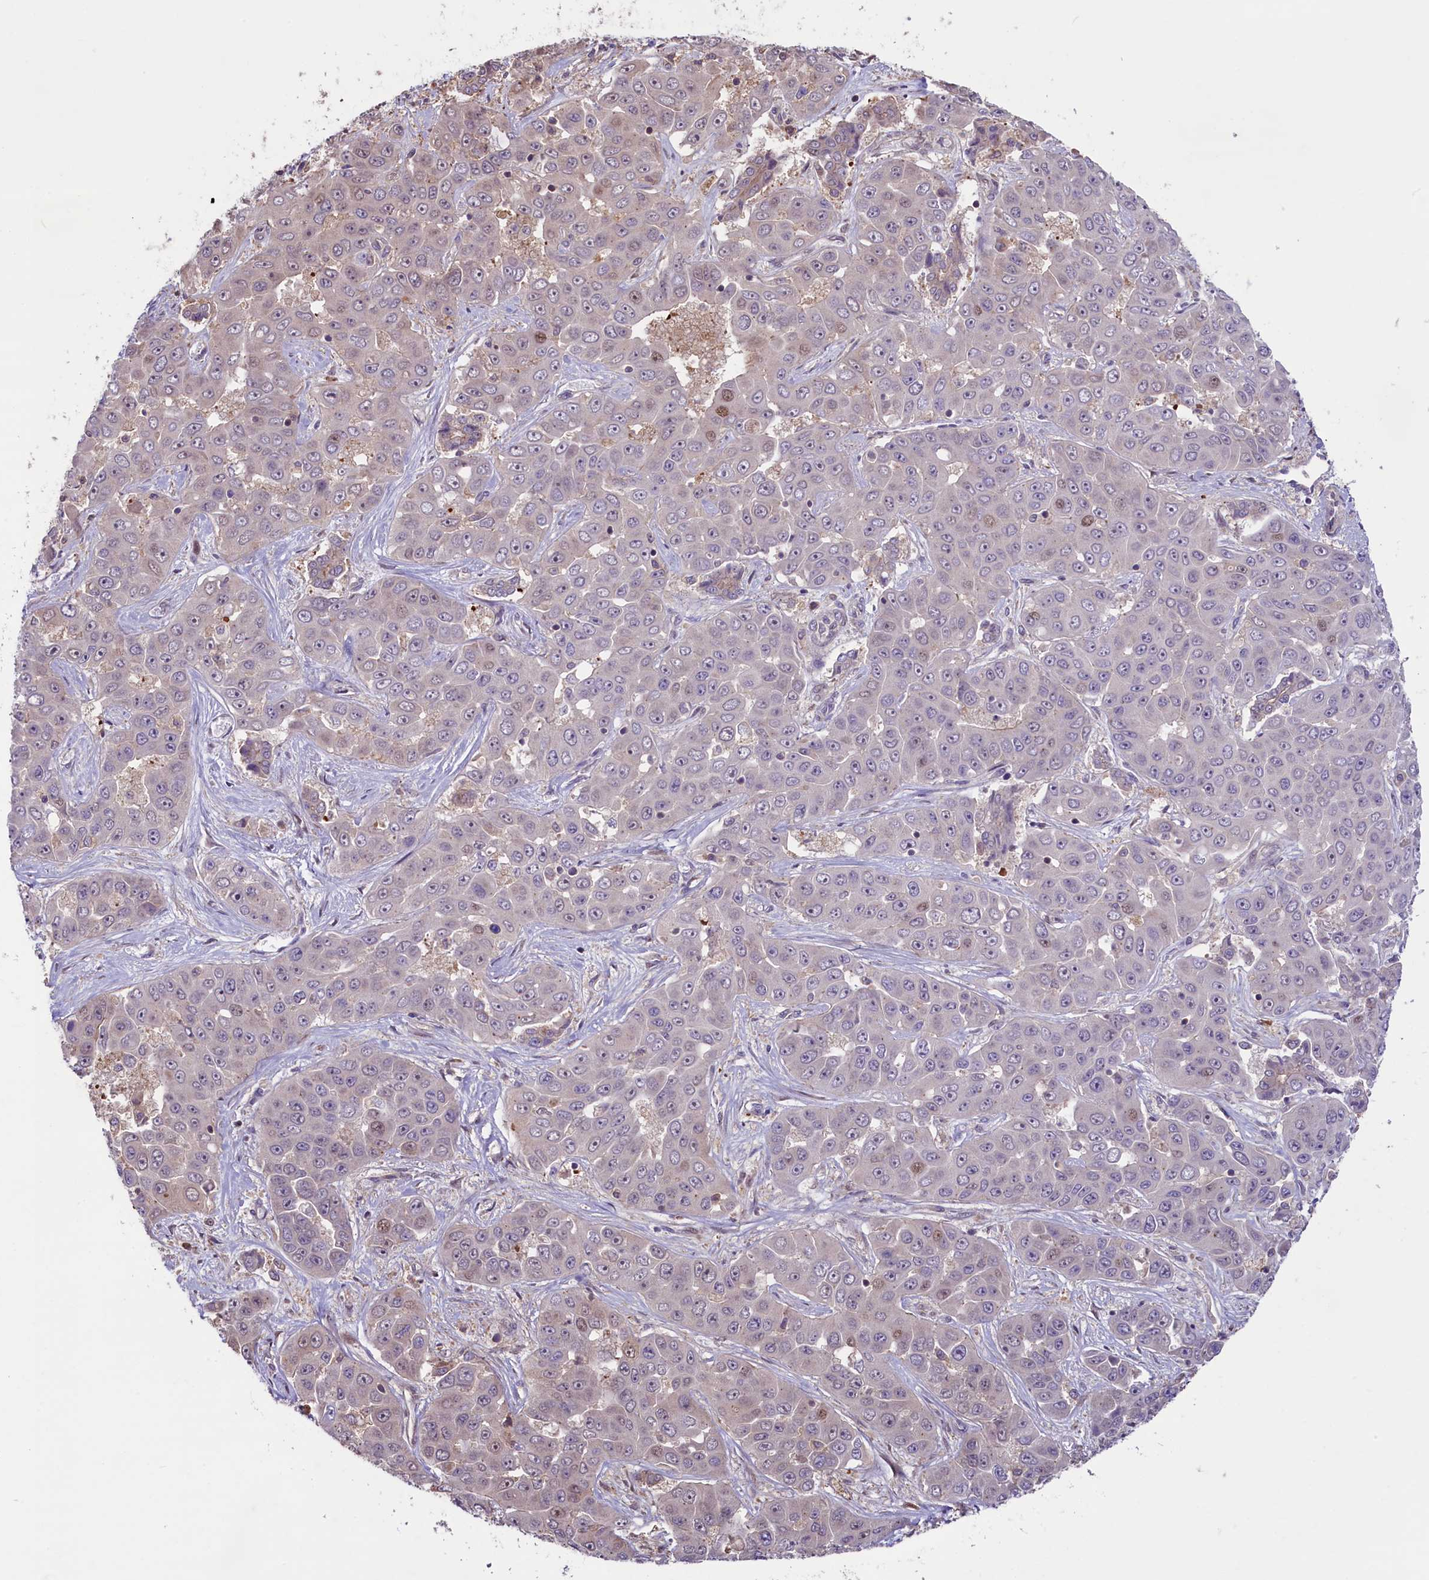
{"staining": {"intensity": "weak", "quantity": "25%-75%", "location": "cytoplasmic/membranous"}, "tissue": "liver cancer", "cell_type": "Tumor cells", "image_type": "cancer", "snomed": [{"axis": "morphology", "description": "Cholangiocarcinoma"}, {"axis": "topography", "description": "Liver"}], "caption": "A brown stain highlights weak cytoplasmic/membranous expression of a protein in human liver cancer (cholangiocarcinoma) tumor cells. The staining is performed using DAB (3,3'-diaminobenzidine) brown chromogen to label protein expression. The nuclei are counter-stained blue using hematoxylin.", "gene": "RIC8A", "patient": {"sex": "female", "age": 52}}